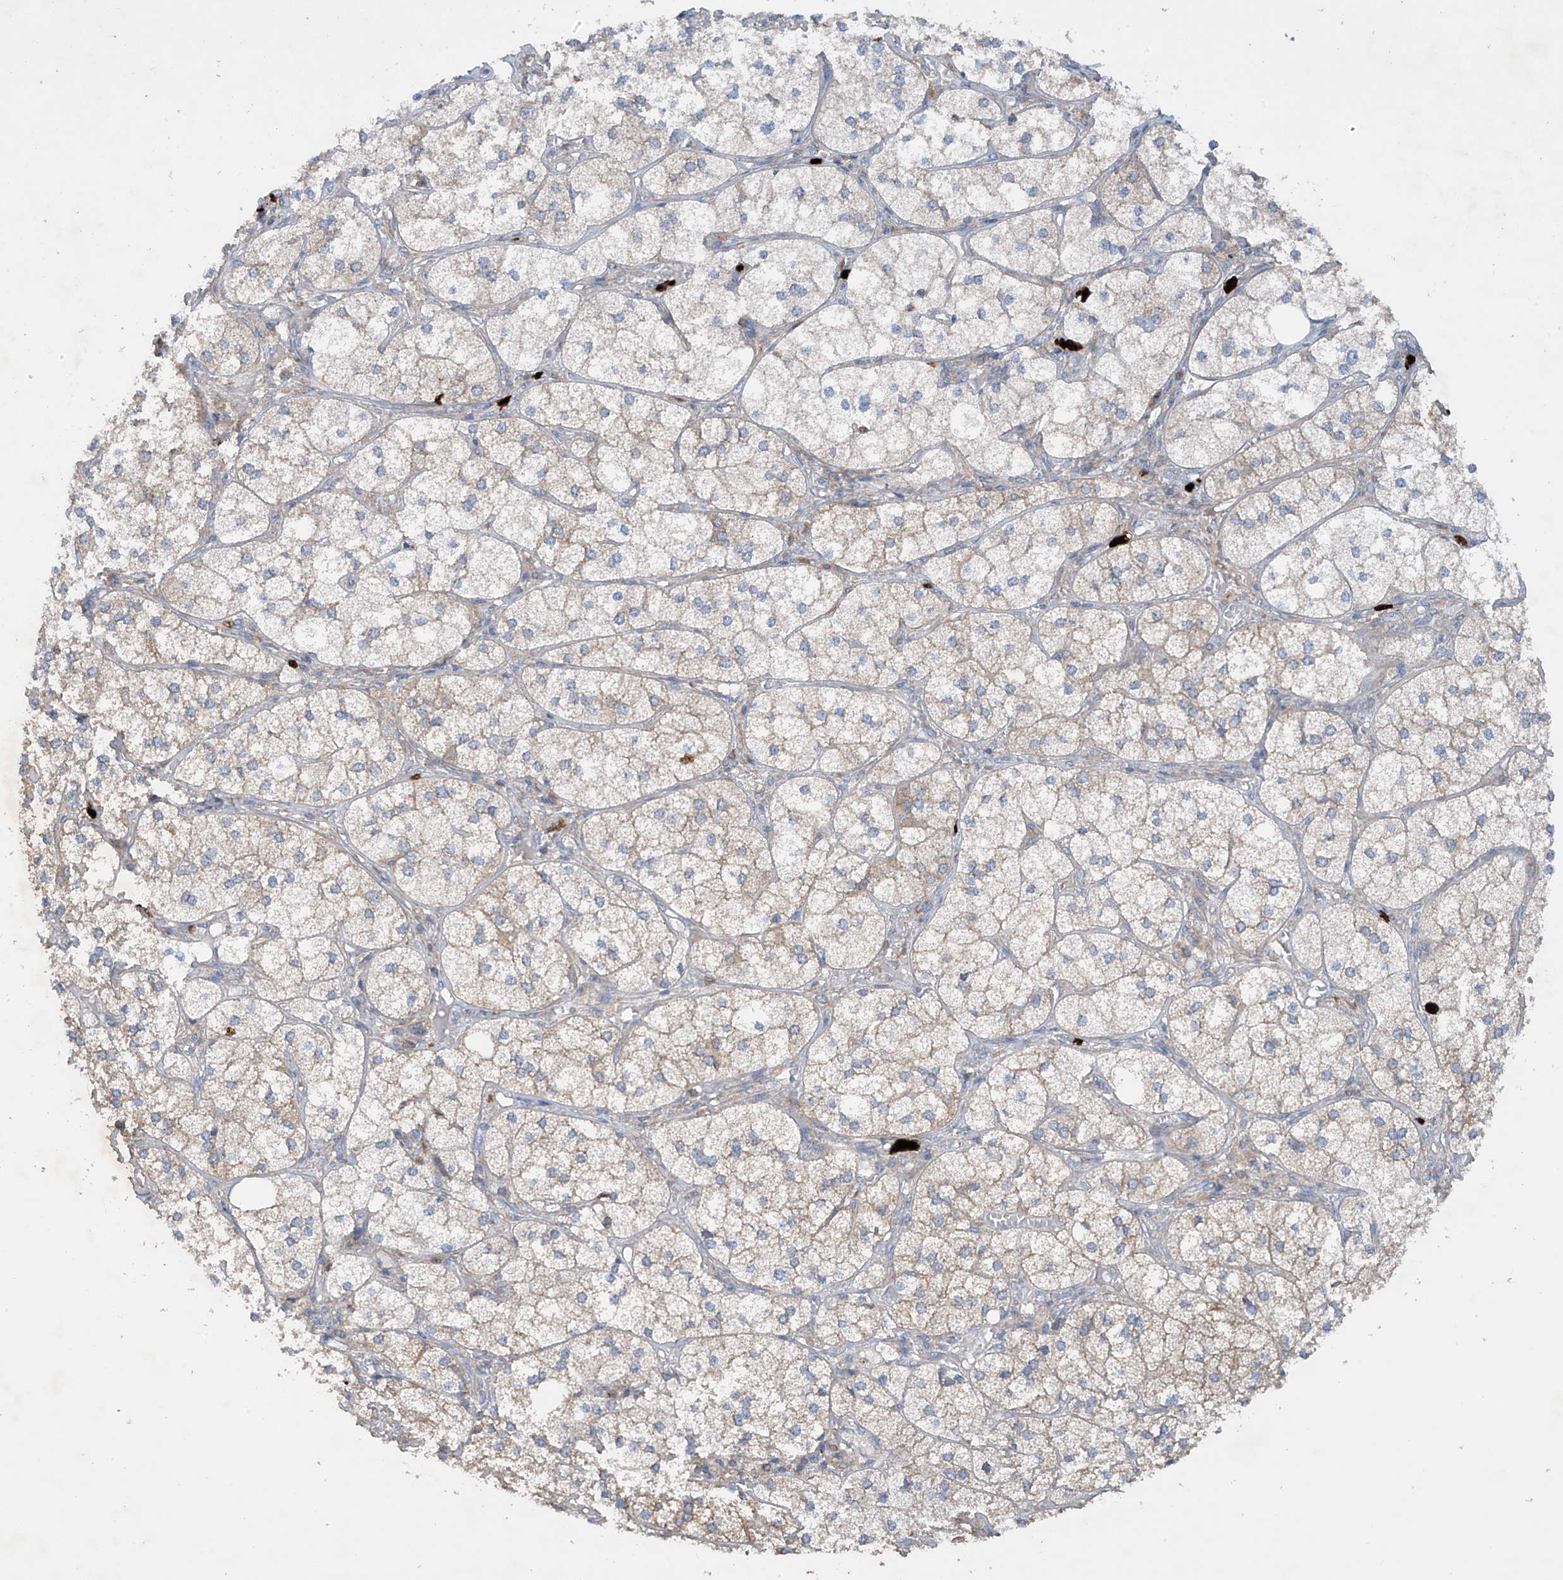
{"staining": {"intensity": "moderate", "quantity": "25%-75%", "location": "cytoplasmic/membranous"}, "tissue": "adrenal gland", "cell_type": "Glandular cells", "image_type": "normal", "snomed": [{"axis": "morphology", "description": "Normal tissue, NOS"}, {"axis": "topography", "description": "Adrenal gland"}], "caption": "Moderate cytoplasmic/membranous protein staining is present in approximately 25%-75% of glandular cells in adrenal gland.", "gene": "PHACTR2", "patient": {"sex": "female", "age": 61}}